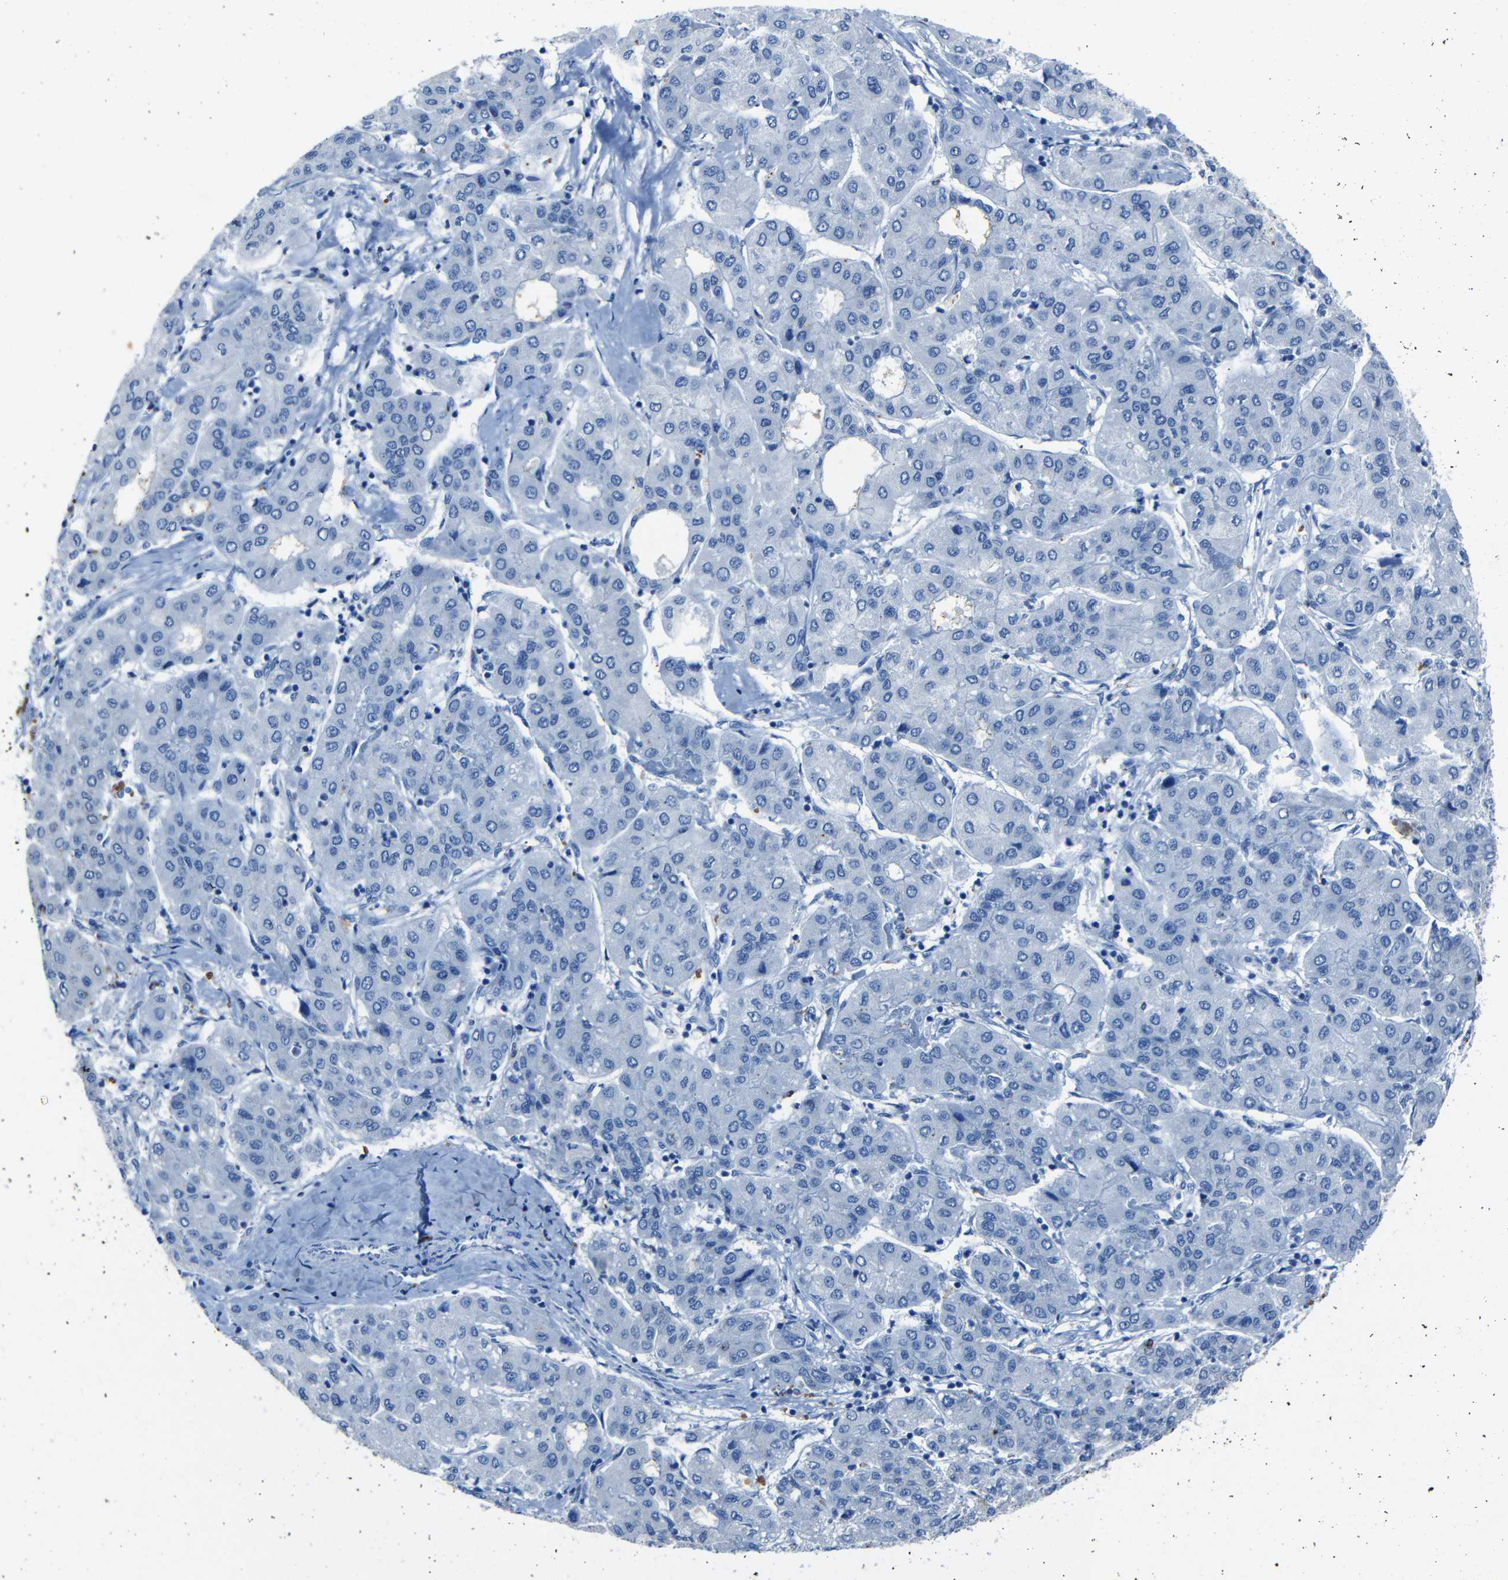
{"staining": {"intensity": "negative", "quantity": "none", "location": "none"}, "tissue": "liver cancer", "cell_type": "Tumor cells", "image_type": "cancer", "snomed": [{"axis": "morphology", "description": "Carcinoma, Hepatocellular, NOS"}, {"axis": "topography", "description": "Liver"}], "caption": "Tumor cells are negative for protein expression in human hepatocellular carcinoma (liver).", "gene": "CLDN11", "patient": {"sex": "male", "age": 65}}